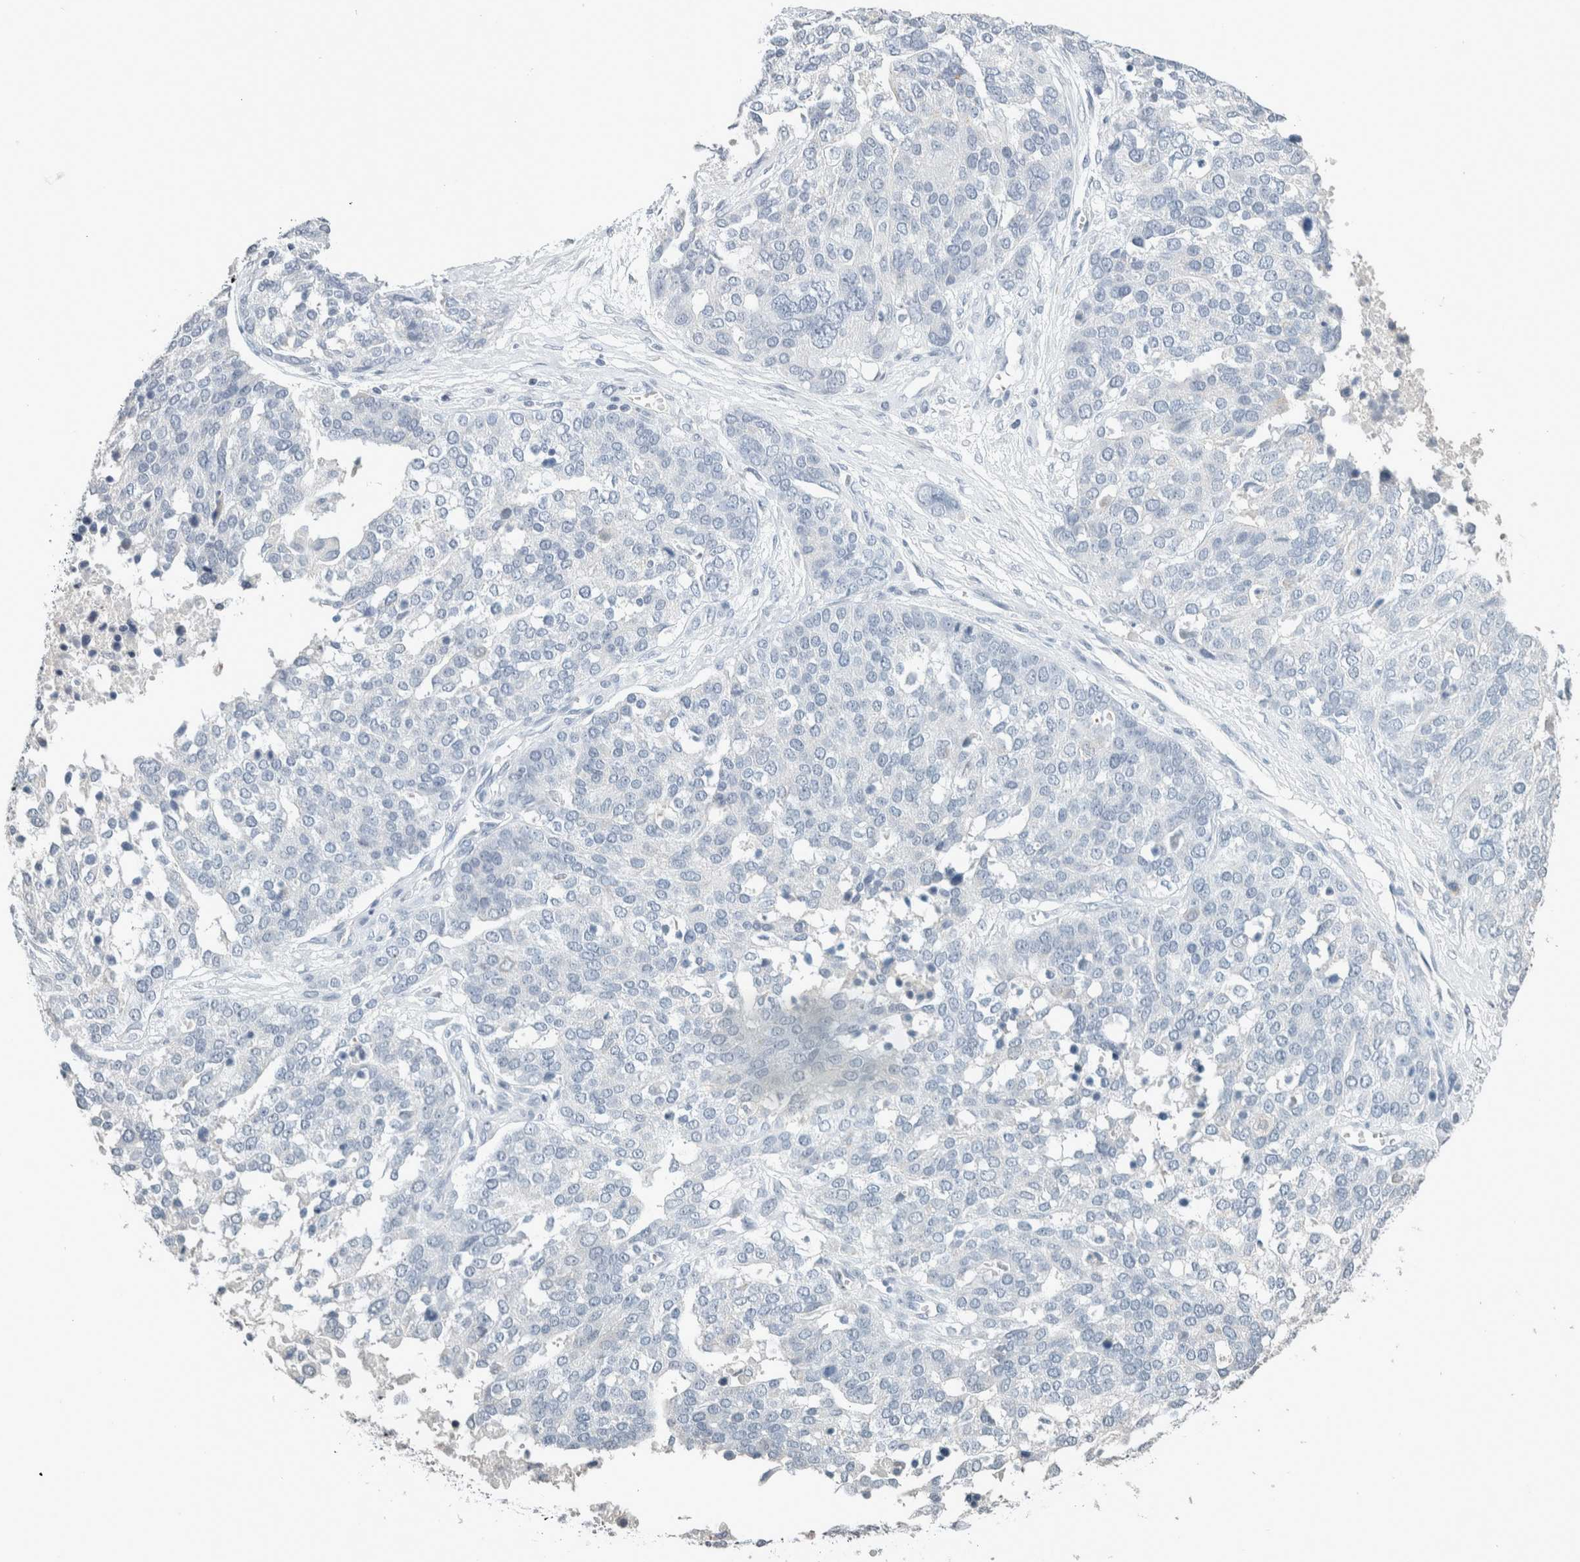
{"staining": {"intensity": "negative", "quantity": "none", "location": "none"}, "tissue": "ovarian cancer", "cell_type": "Tumor cells", "image_type": "cancer", "snomed": [{"axis": "morphology", "description": "Cystadenocarcinoma, serous, NOS"}, {"axis": "topography", "description": "Ovary"}], "caption": "Tumor cells are negative for brown protein staining in ovarian cancer.", "gene": "CRAT", "patient": {"sex": "female", "age": 44}}